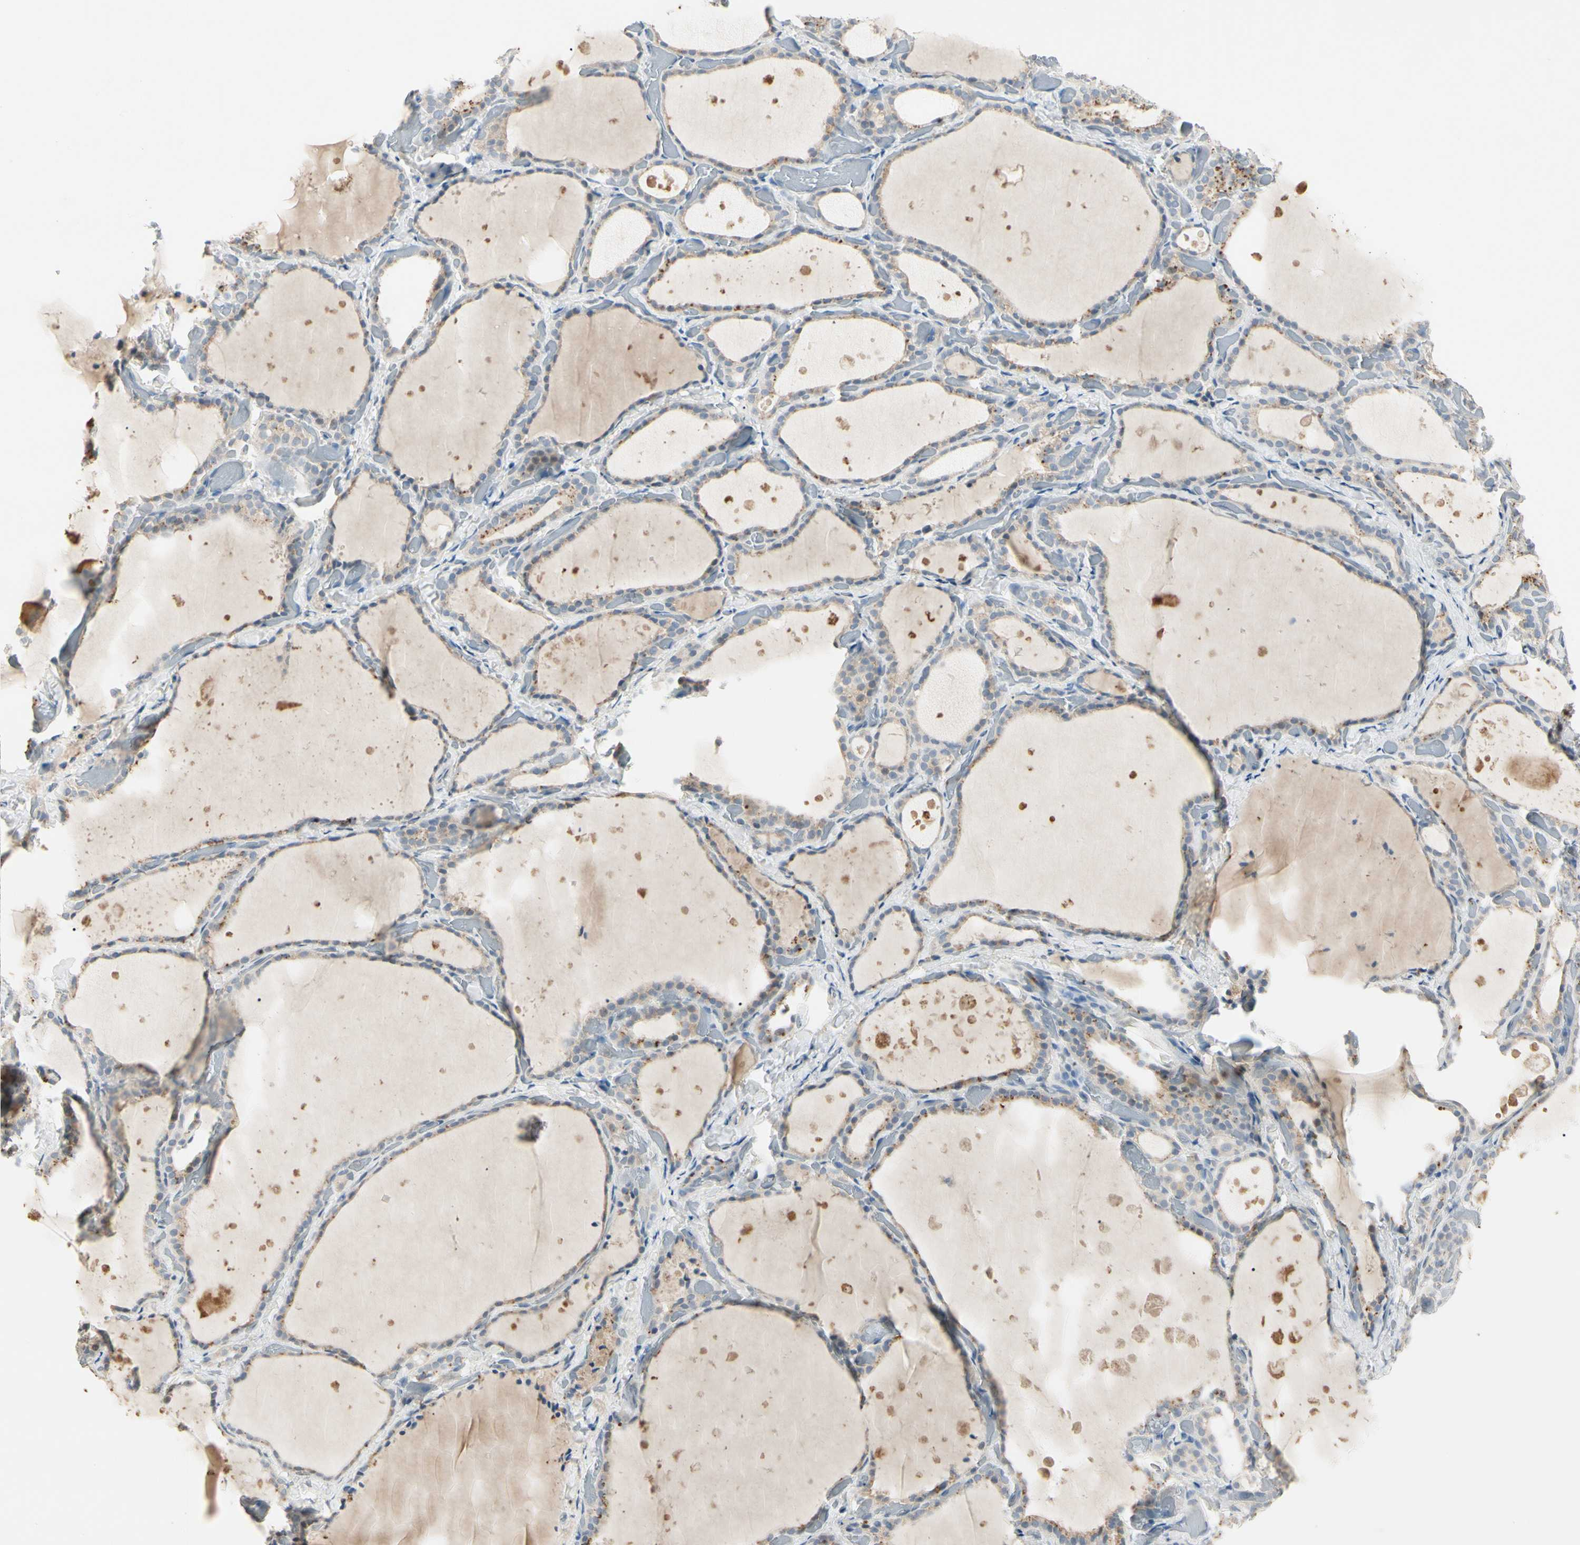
{"staining": {"intensity": "weak", "quantity": "25%-75%", "location": "cytoplasmic/membranous"}, "tissue": "thyroid gland", "cell_type": "Glandular cells", "image_type": "normal", "snomed": [{"axis": "morphology", "description": "Normal tissue, NOS"}, {"axis": "topography", "description": "Thyroid gland"}], "caption": "A brown stain shows weak cytoplasmic/membranous expression of a protein in glandular cells of normal thyroid gland.", "gene": "PRSS21", "patient": {"sex": "female", "age": 44}}